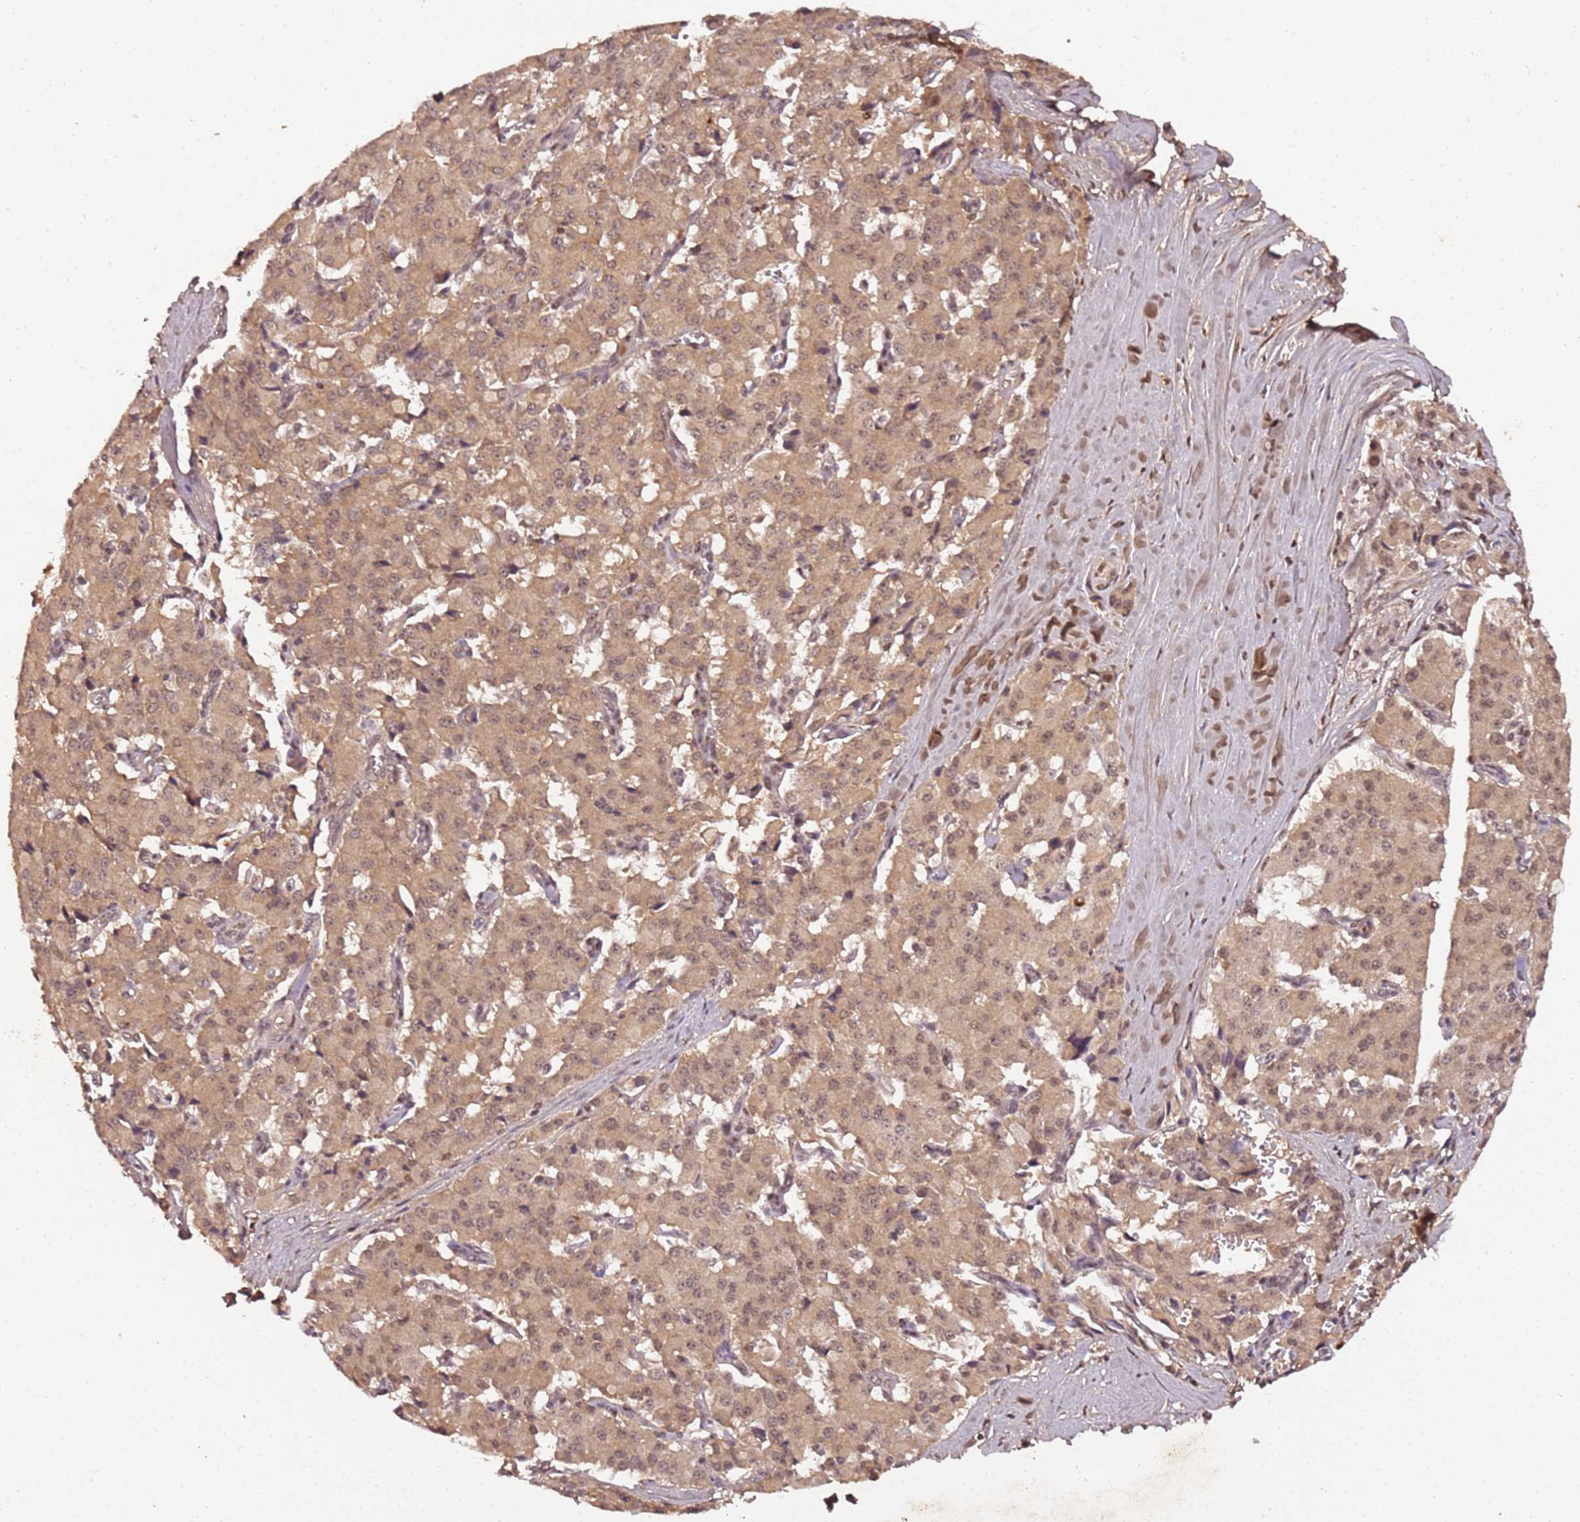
{"staining": {"intensity": "moderate", "quantity": ">75%", "location": "cytoplasmic/membranous,nuclear"}, "tissue": "pancreatic cancer", "cell_type": "Tumor cells", "image_type": "cancer", "snomed": [{"axis": "morphology", "description": "Adenocarcinoma, NOS"}, {"axis": "topography", "description": "Pancreas"}], "caption": "IHC of human pancreatic cancer (adenocarcinoma) reveals medium levels of moderate cytoplasmic/membranous and nuclear staining in about >75% of tumor cells. (brown staining indicates protein expression, while blue staining denotes nuclei).", "gene": "COL1A2", "patient": {"sex": "male", "age": 65}}